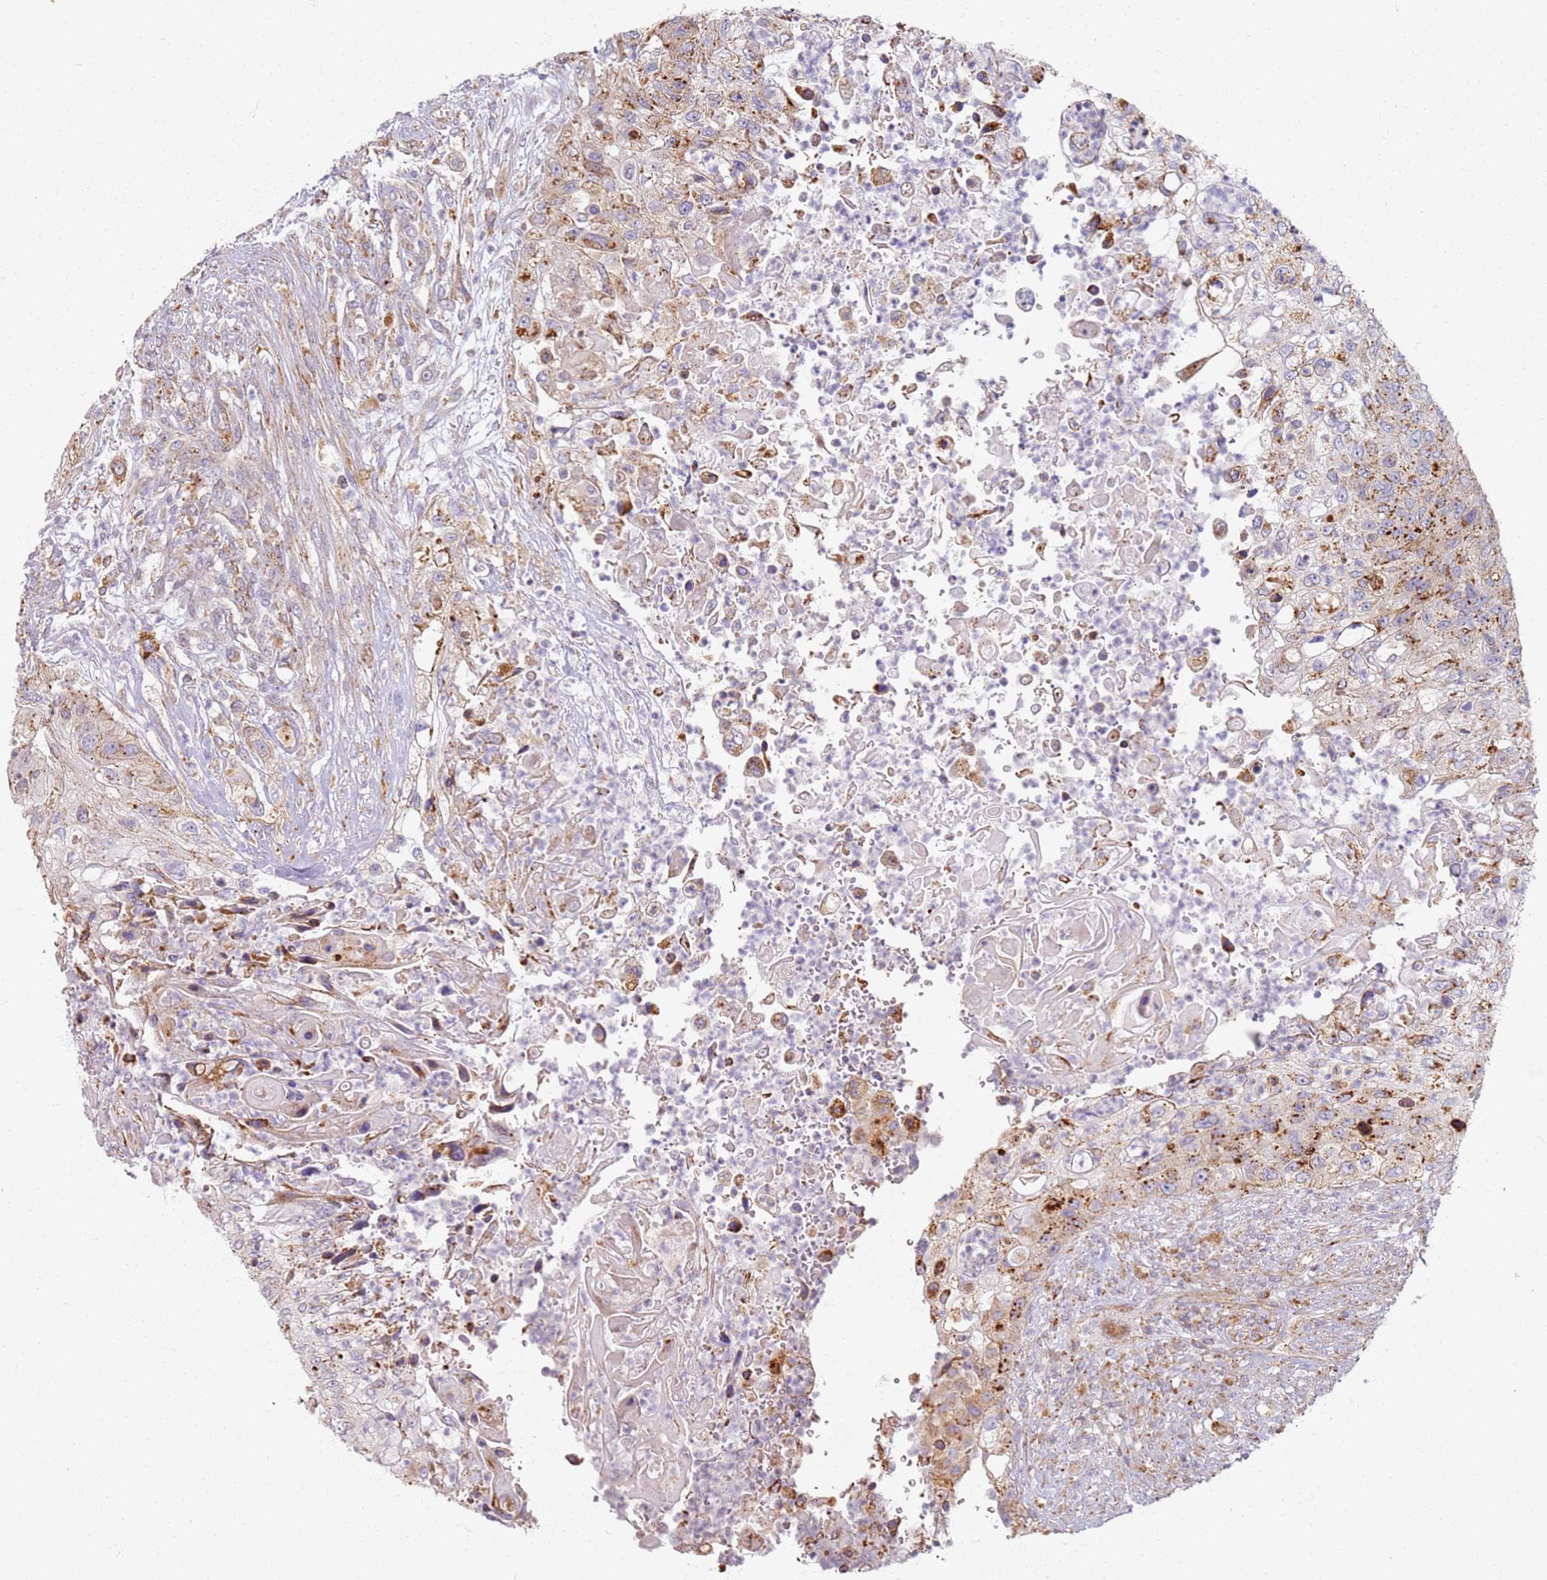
{"staining": {"intensity": "moderate", "quantity": "25%-75%", "location": "cytoplasmic/membranous"}, "tissue": "urothelial cancer", "cell_type": "Tumor cells", "image_type": "cancer", "snomed": [{"axis": "morphology", "description": "Urothelial carcinoma, High grade"}, {"axis": "topography", "description": "Urinary bladder"}], "caption": "A brown stain shows moderate cytoplasmic/membranous expression of a protein in human urothelial cancer tumor cells.", "gene": "PROKR2", "patient": {"sex": "female", "age": 60}}